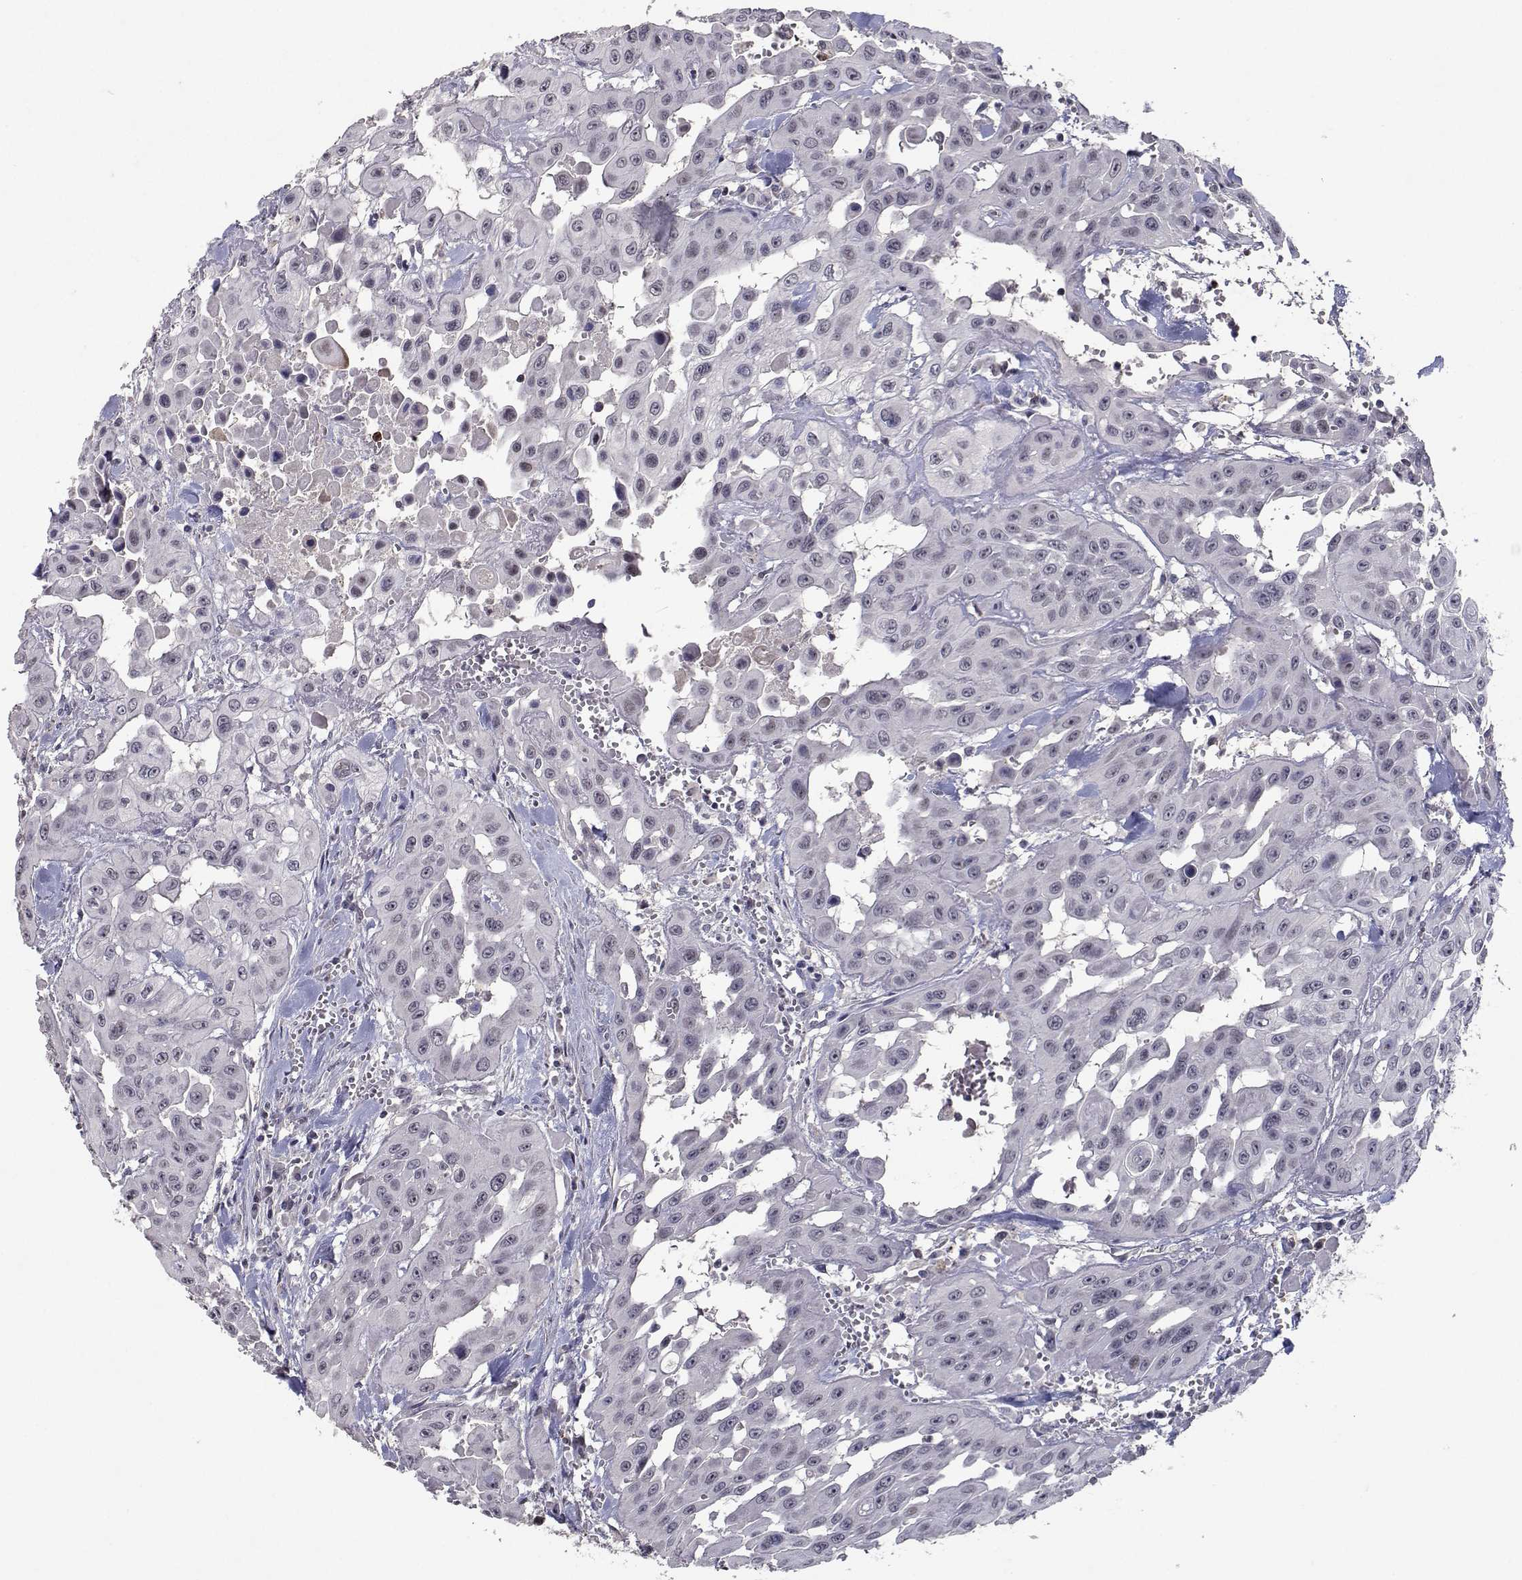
{"staining": {"intensity": "negative", "quantity": "none", "location": "none"}, "tissue": "head and neck cancer", "cell_type": "Tumor cells", "image_type": "cancer", "snomed": [{"axis": "morphology", "description": "Adenocarcinoma, NOS"}, {"axis": "topography", "description": "Head-Neck"}], "caption": "High magnification brightfield microscopy of head and neck cancer stained with DAB (3,3'-diaminobenzidine) (brown) and counterstained with hematoxylin (blue): tumor cells show no significant positivity.", "gene": "RBPJL", "patient": {"sex": "male", "age": 73}}